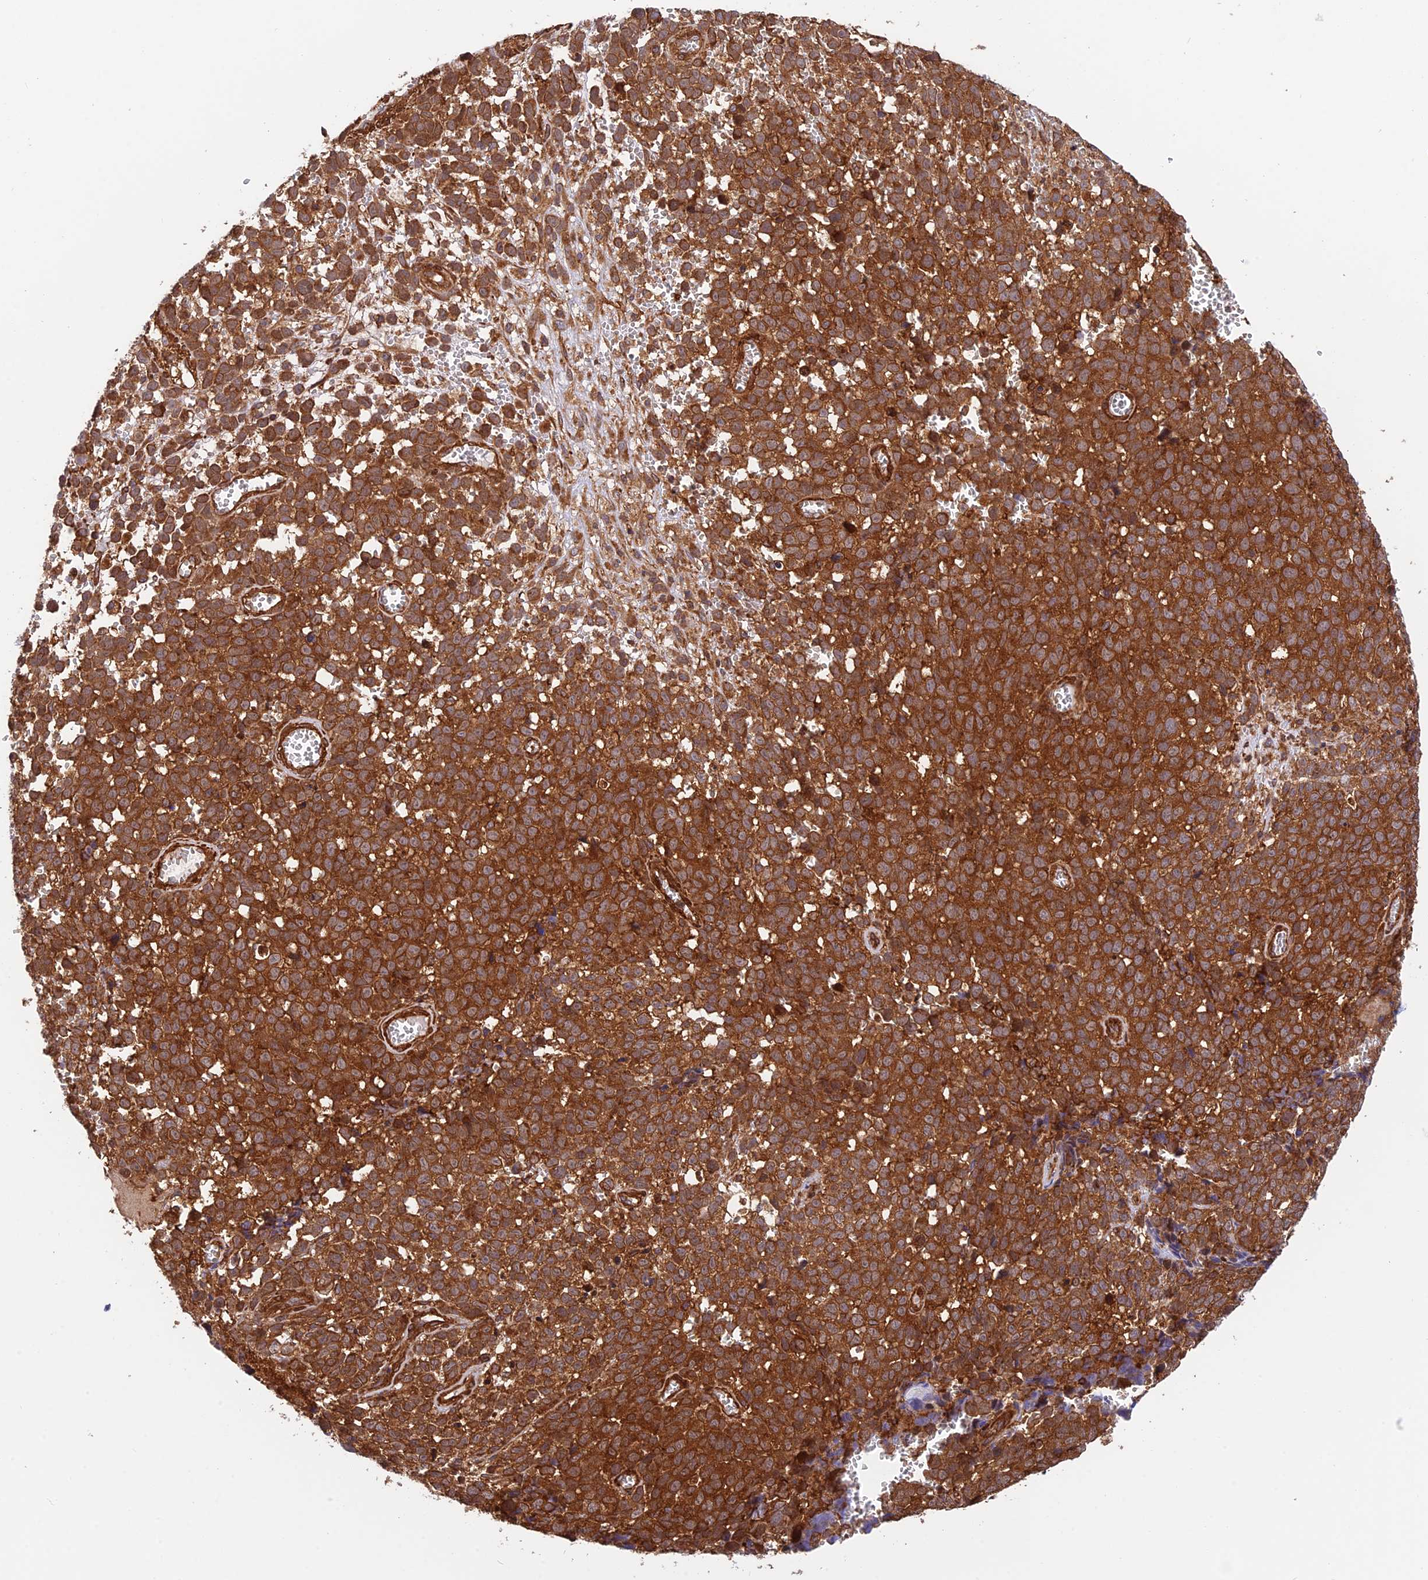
{"staining": {"intensity": "strong", "quantity": ">75%", "location": "cytoplasmic/membranous"}, "tissue": "melanoma", "cell_type": "Tumor cells", "image_type": "cancer", "snomed": [{"axis": "morphology", "description": "Malignant melanoma, NOS"}, {"axis": "topography", "description": "Nose, NOS"}], "caption": "Melanoma stained for a protein reveals strong cytoplasmic/membranous positivity in tumor cells.", "gene": "EVI5L", "patient": {"sex": "female", "age": 48}}